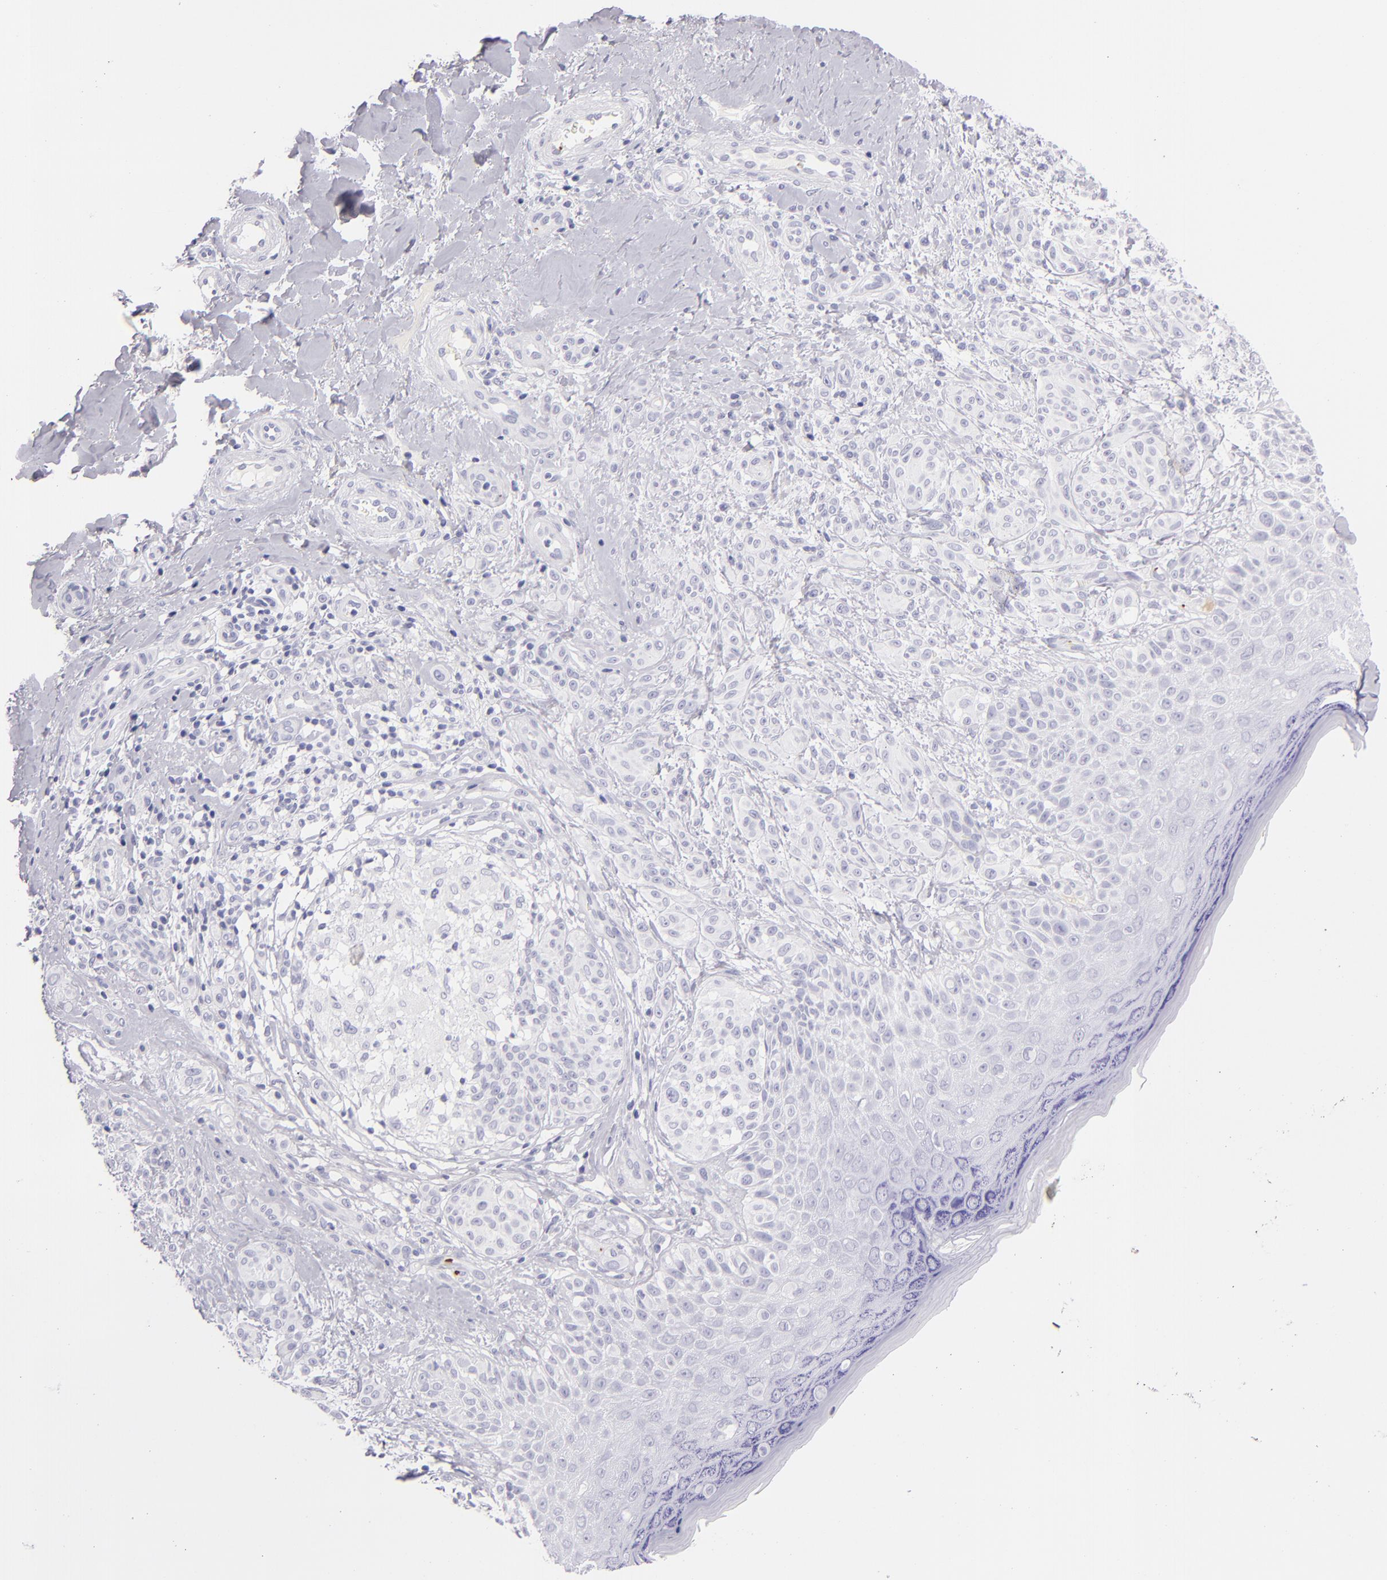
{"staining": {"intensity": "negative", "quantity": "none", "location": "none"}, "tissue": "melanoma", "cell_type": "Tumor cells", "image_type": "cancer", "snomed": [{"axis": "morphology", "description": "Malignant melanoma, NOS"}, {"axis": "topography", "description": "Skin"}], "caption": "The micrograph shows no significant staining in tumor cells of melanoma.", "gene": "GP1BA", "patient": {"sex": "male", "age": 57}}